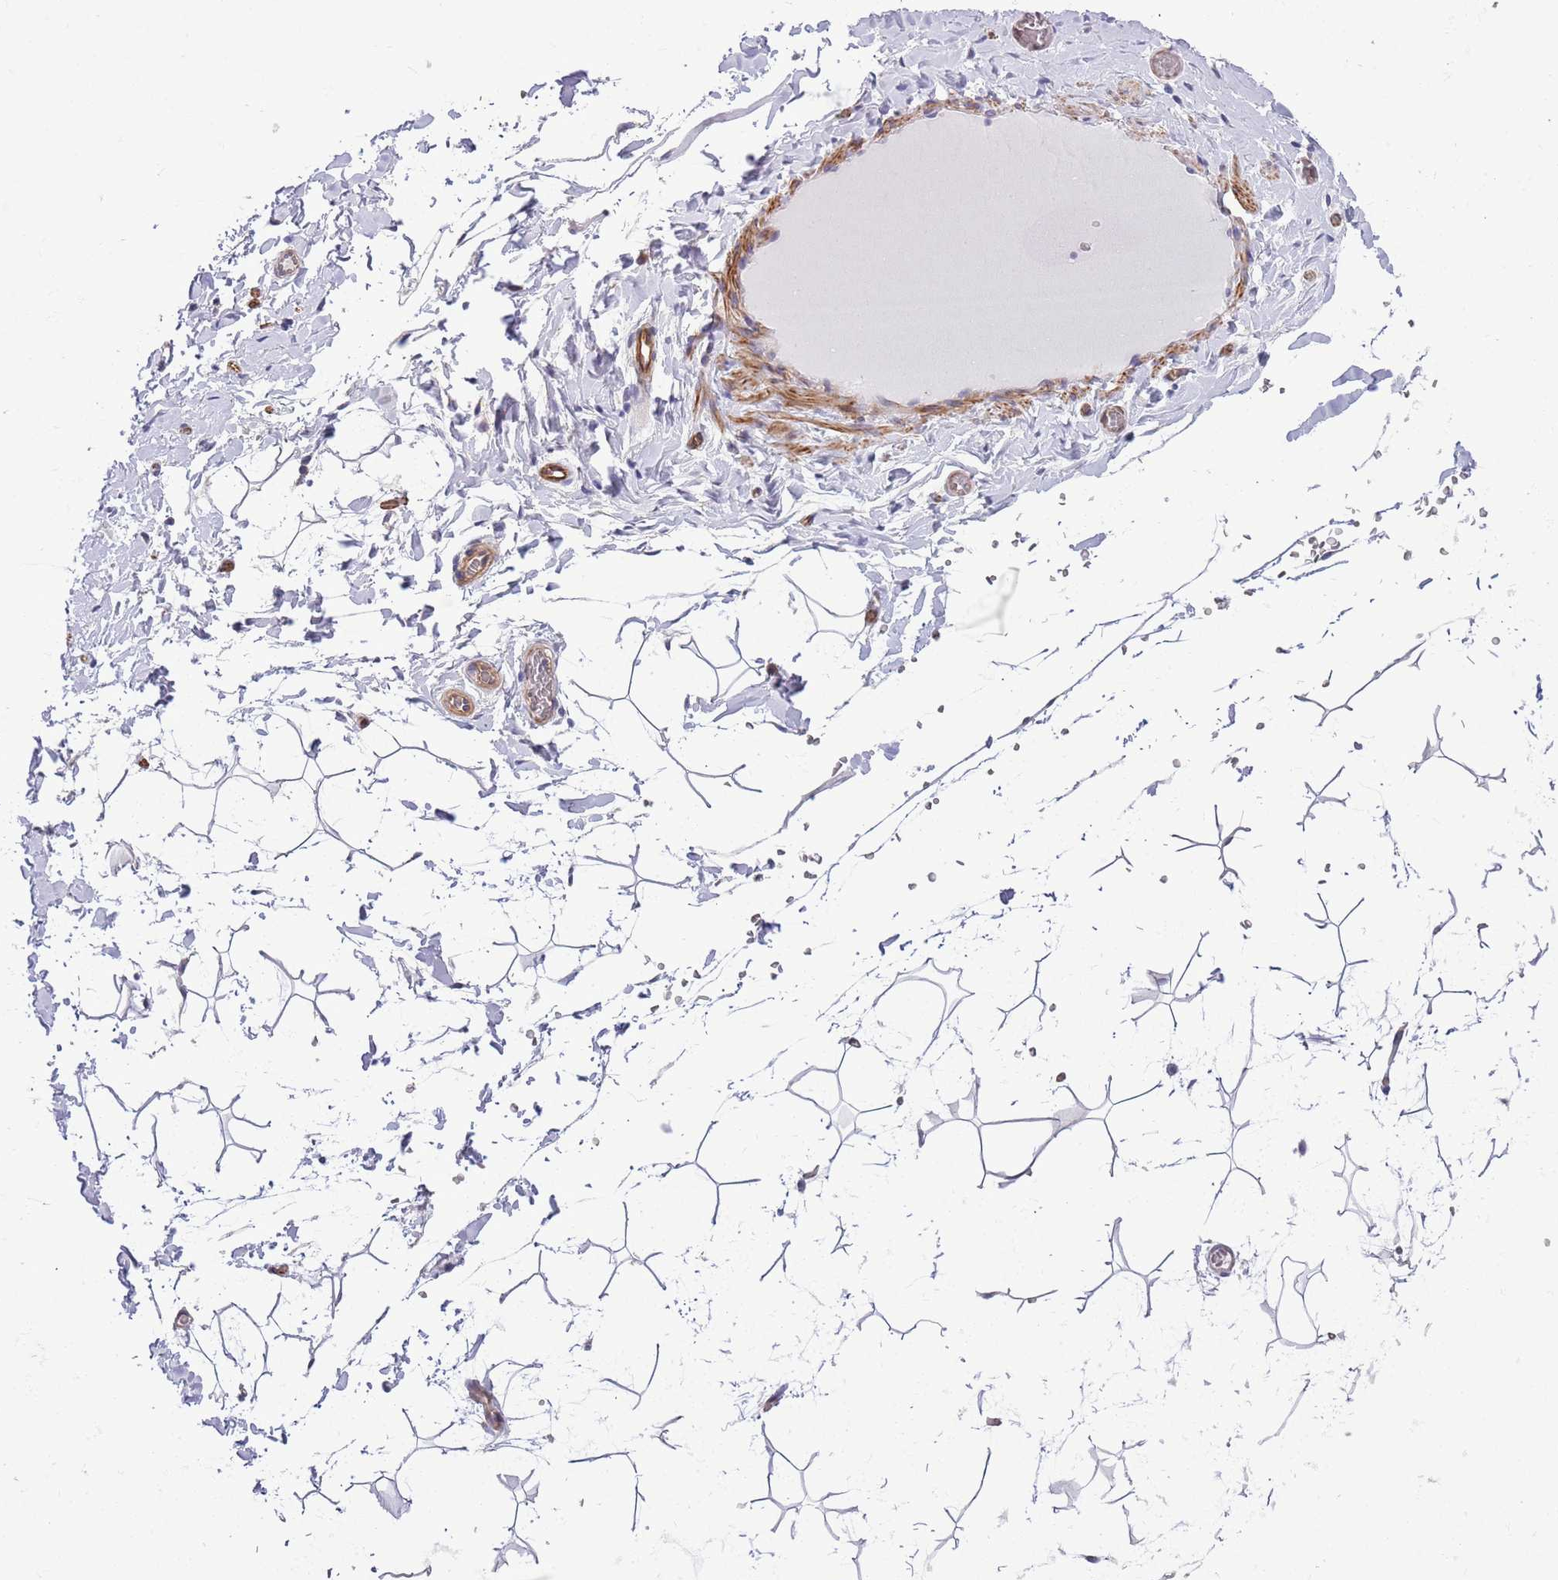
{"staining": {"intensity": "weak", "quantity": "<25%", "location": "cytoplasmic/membranous"}, "tissue": "adipose tissue", "cell_type": "Adipocytes", "image_type": "normal", "snomed": [{"axis": "morphology", "description": "Normal tissue, NOS"}, {"axis": "topography", "description": "Gallbladder"}, {"axis": "topography", "description": "Peripheral nerve tissue"}], "caption": "IHC image of benign adipose tissue: adipose tissue stained with DAB demonstrates no significant protein expression in adipocytes.", "gene": "GAS2L3", "patient": {"sex": "male", "age": 38}}